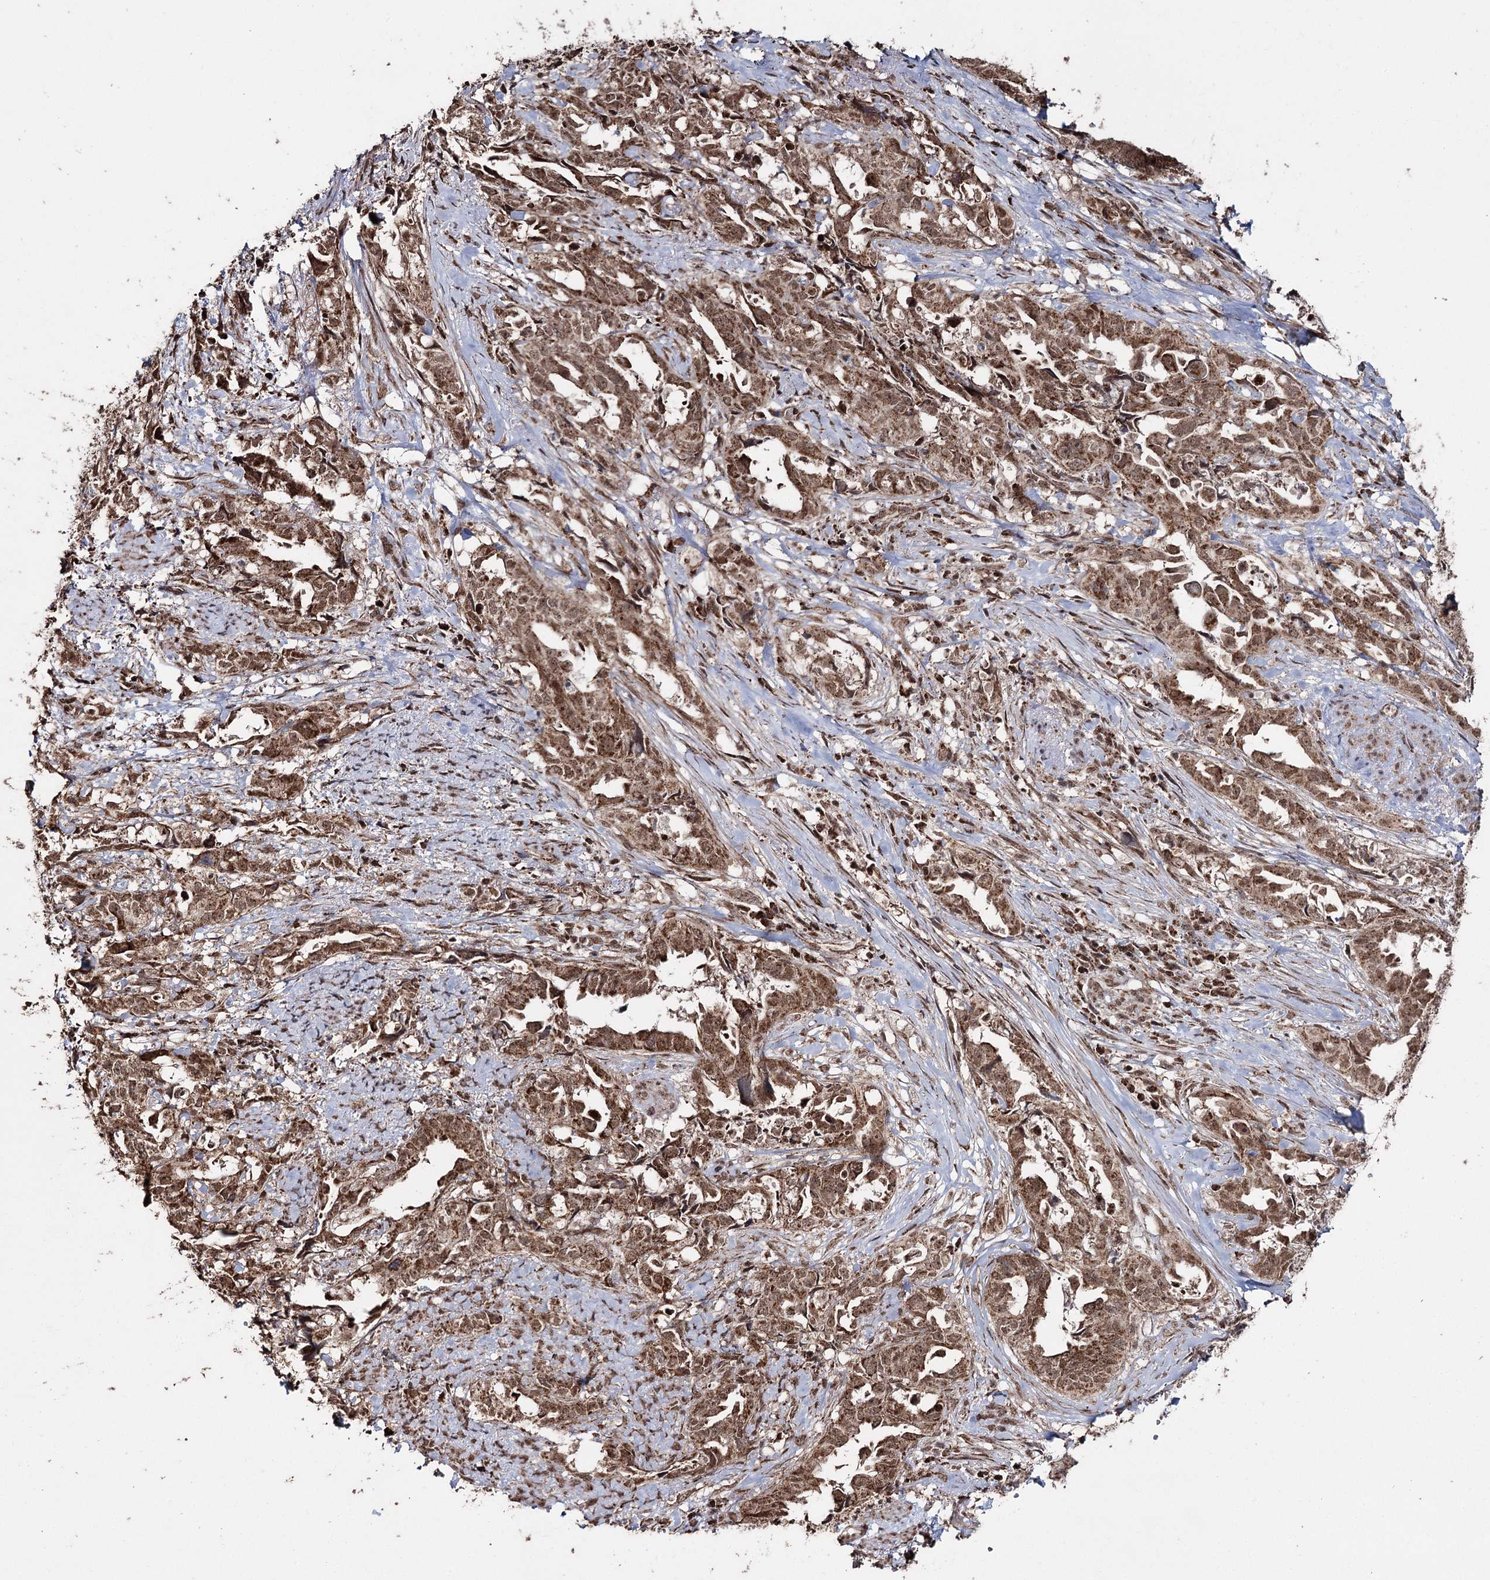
{"staining": {"intensity": "moderate", "quantity": ">75%", "location": "cytoplasmic/membranous,nuclear"}, "tissue": "endometrial cancer", "cell_type": "Tumor cells", "image_type": "cancer", "snomed": [{"axis": "morphology", "description": "Adenocarcinoma, NOS"}, {"axis": "topography", "description": "Endometrium"}], "caption": "Immunohistochemical staining of human adenocarcinoma (endometrial) demonstrates medium levels of moderate cytoplasmic/membranous and nuclear expression in approximately >75% of tumor cells. The protein is stained brown, and the nuclei are stained in blue (DAB IHC with brightfield microscopy, high magnification).", "gene": "PDHX", "patient": {"sex": "female", "age": 65}}